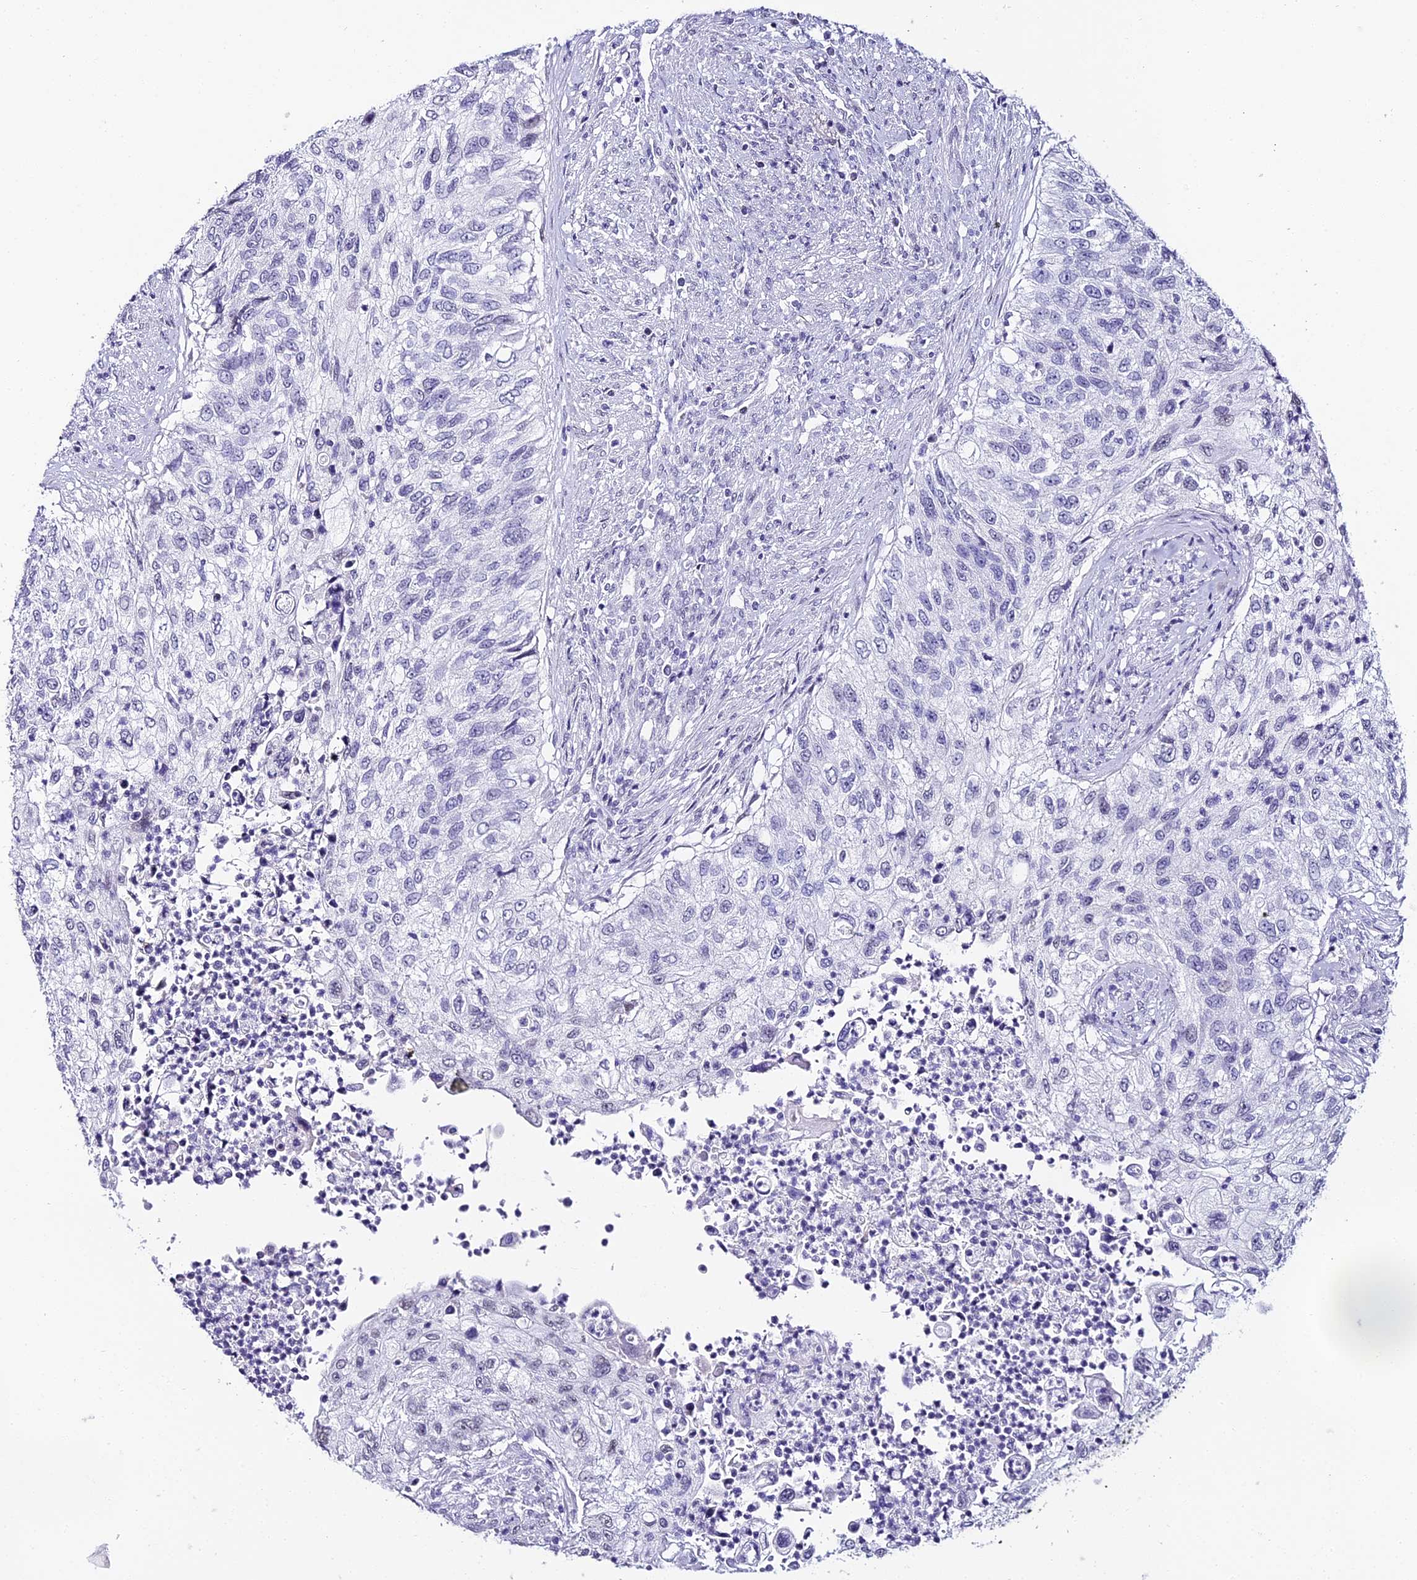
{"staining": {"intensity": "negative", "quantity": "none", "location": "none"}, "tissue": "urothelial cancer", "cell_type": "Tumor cells", "image_type": "cancer", "snomed": [{"axis": "morphology", "description": "Urothelial carcinoma, High grade"}, {"axis": "topography", "description": "Urinary bladder"}], "caption": "Urothelial cancer was stained to show a protein in brown. There is no significant staining in tumor cells.", "gene": "ABHD14A-ACY1", "patient": {"sex": "female", "age": 60}}